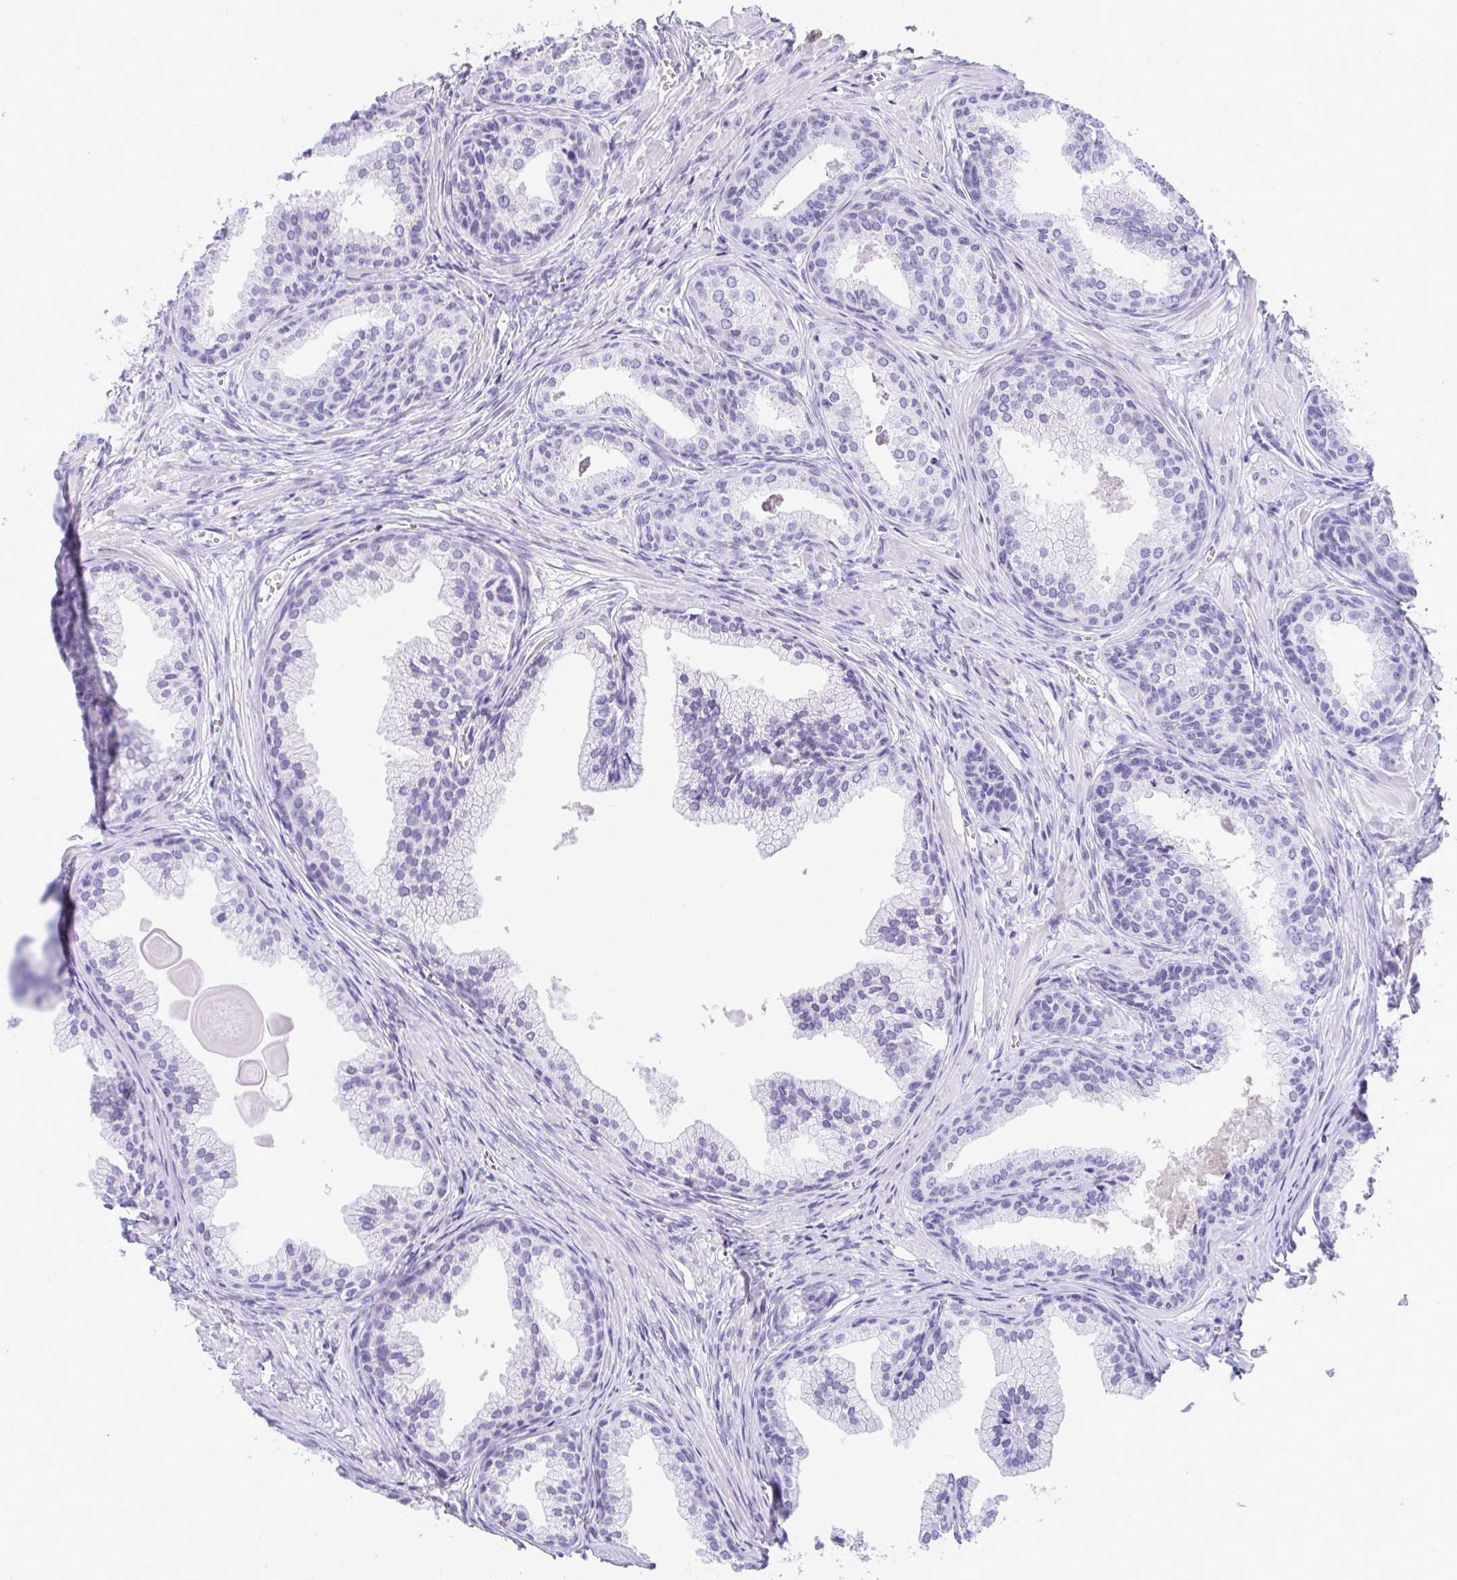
{"staining": {"intensity": "negative", "quantity": "none", "location": "none"}, "tissue": "prostate cancer", "cell_type": "Tumor cells", "image_type": "cancer", "snomed": [{"axis": "morphology", "description": "Adenocarcinoma, High grade"}, {"axis": "topography", "description": "Prostate"}], "caption": "An image of prostate cancer (adenocarcinoma (high-grade)) stained for a protein exhibits no brown staining in tumor cells. The staining was performed using DAB (3,3'-diaminobenzidine) to visualize the protein expression in brown, while the nuclei were stained in blue with hematoxylin (Magnification: 20x).", "gene": "ZSWIM3", "patient": {"sex": "male", "age": 68}}